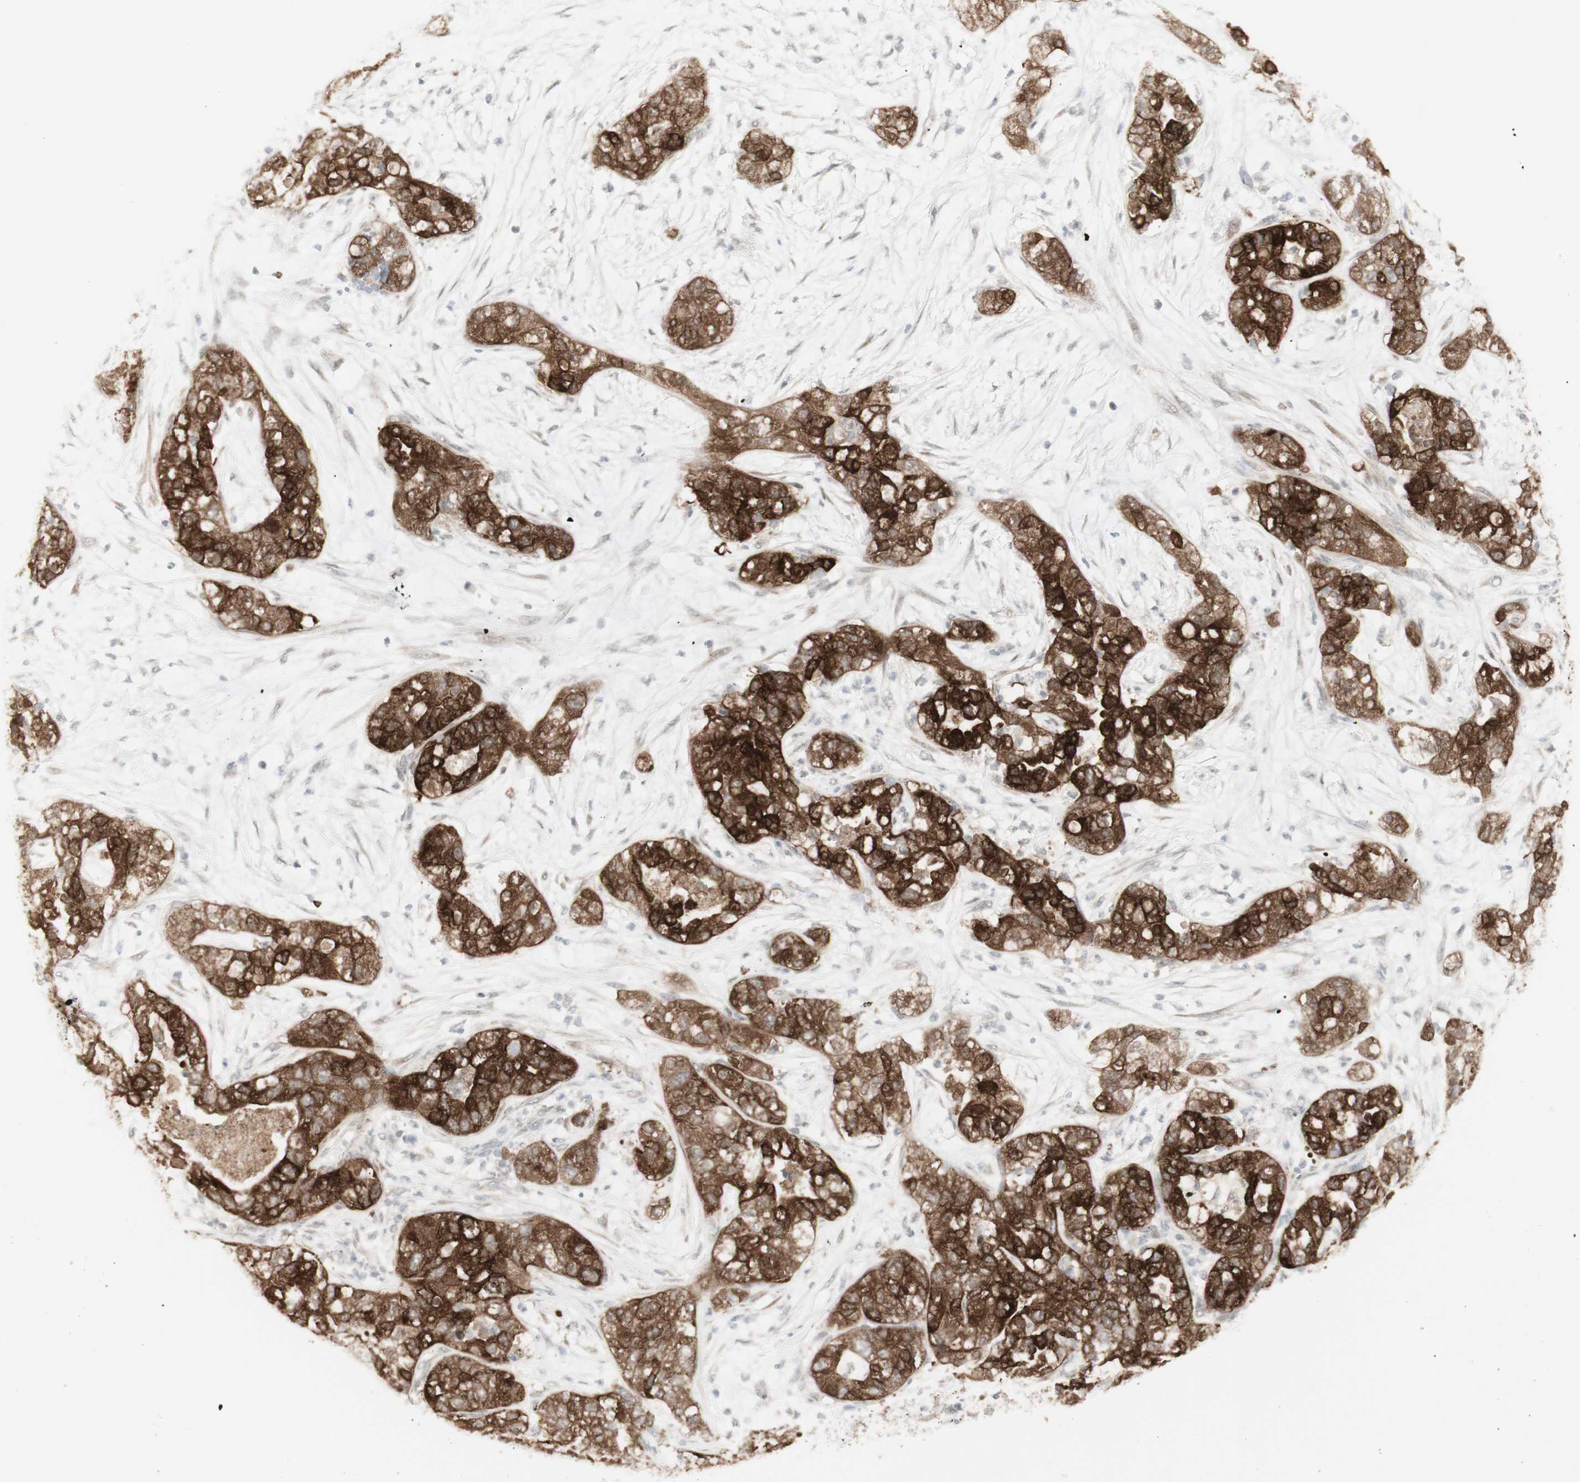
{"staining": {"intensity": "strong", "quantity": ">75%", "location": "cytoplasmic/membranous"}, "tissue": "pancreatic cancer", "cell_type": "Tumor cells", "image_type": "cancer", "snomed": [{"axis": "morphology", "description": "Adenocarcinoma, NOS"}, {"axis": "topography", "description": "Pancreas"}], "caption": "Human adenocarcinoma (pancreatic) stained with a protein marker exhibits strong staining in tumor cells.", "gene": "C1orf116", "patient": {"sex": "female", "age": 78}}